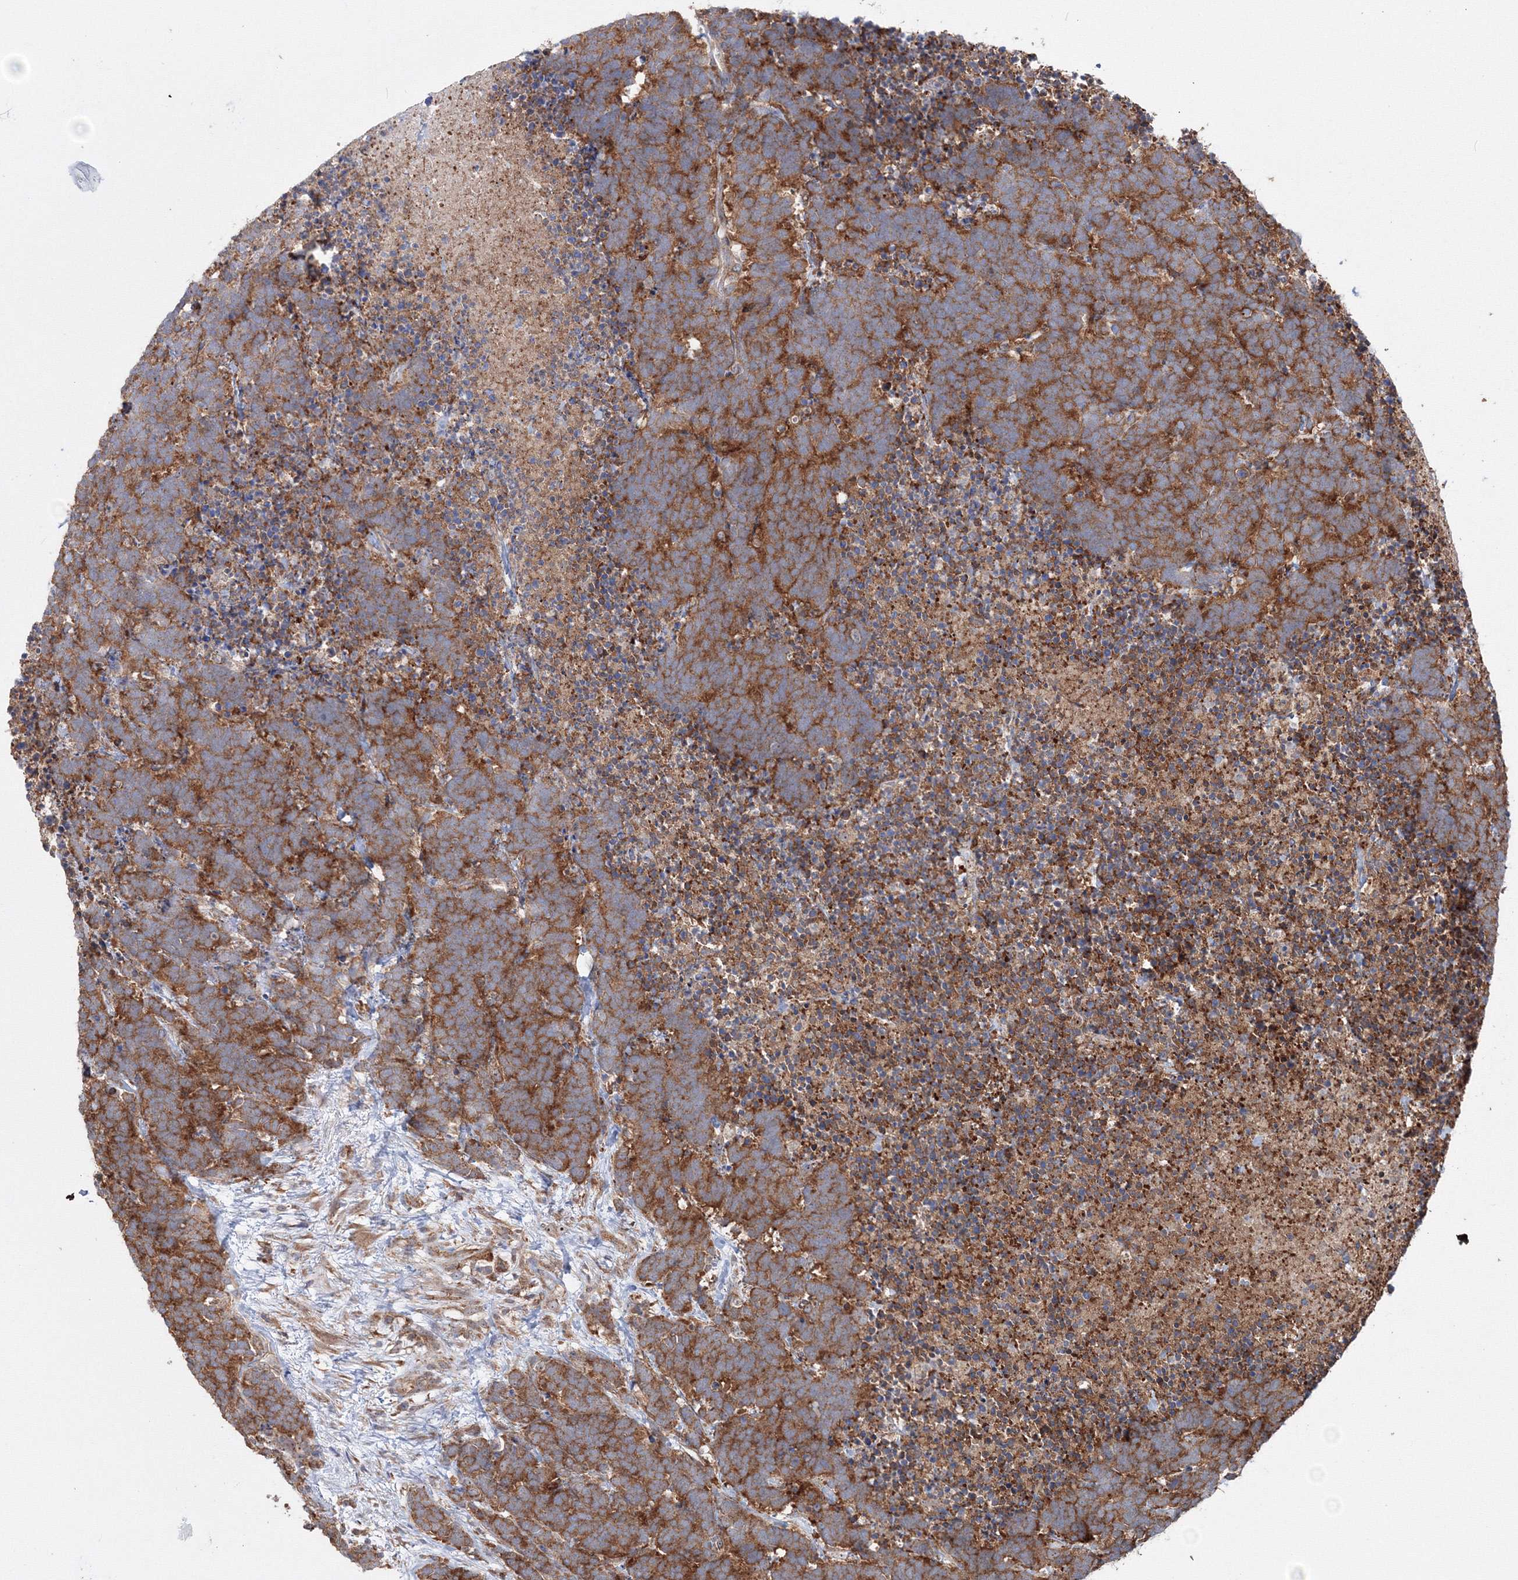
{"staining": {"intensity": "strong", "quantity": ">75%", "location": "cytoplasmic/membranous"}, "tissue": "carcinoid", "cell_type": "Tumor cells", "image_type": "cancer", "snomed": [{"axis": "morphology", "description": "Carcinoma, NOS"}, {"axis": "morphology", "description": "Carcinoid, malignant, NOS"}, {"axis": "topography", "description": "Urinary bladder"}], "caption": "Carcinoid stained with immunohistochemistry (IHC) displays strong cytoplasmic/membranous expression in about >75% of tumor cells.", "gene": "PEX13", "patient": {"sex": "male", "age": 57}}